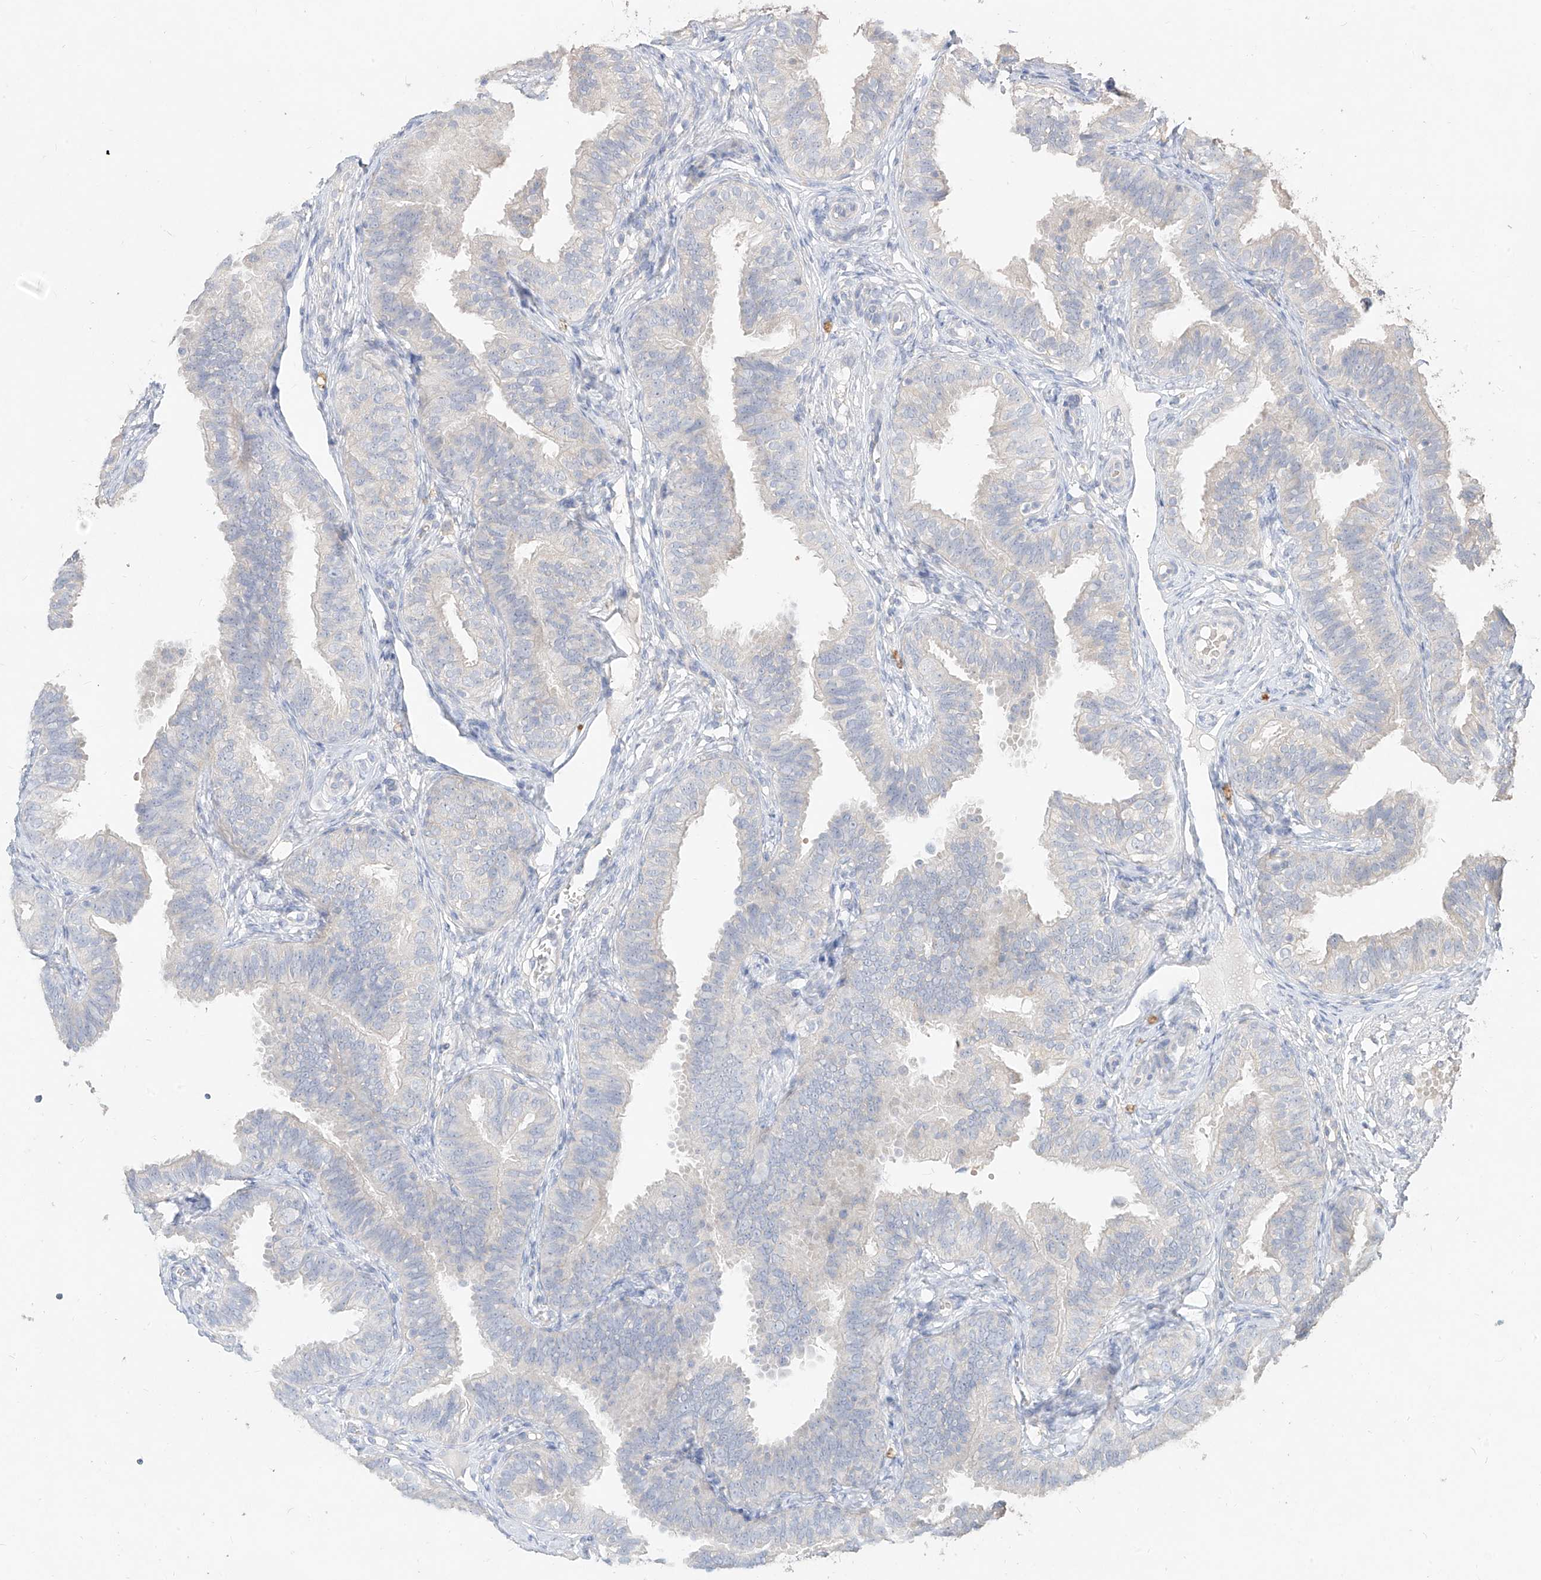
{"staining": {"intensity": "negative", "quantity": "none", "location": "none"}, "tissue": "fallopian tube", "cell_type": "Glandular cells", "image_type": "normal", "snomed": [{"axis": "morphology", "description": "Normal tissue, NOS"}, {"axis": "topography", "description": "Fallopian tube"}], "caption": "IHC of normal human fallopian tube demonstrates no positivity in glandular cells.", "gene": "ZZEF1", "patient": {"sex": "female", "age": 35}}